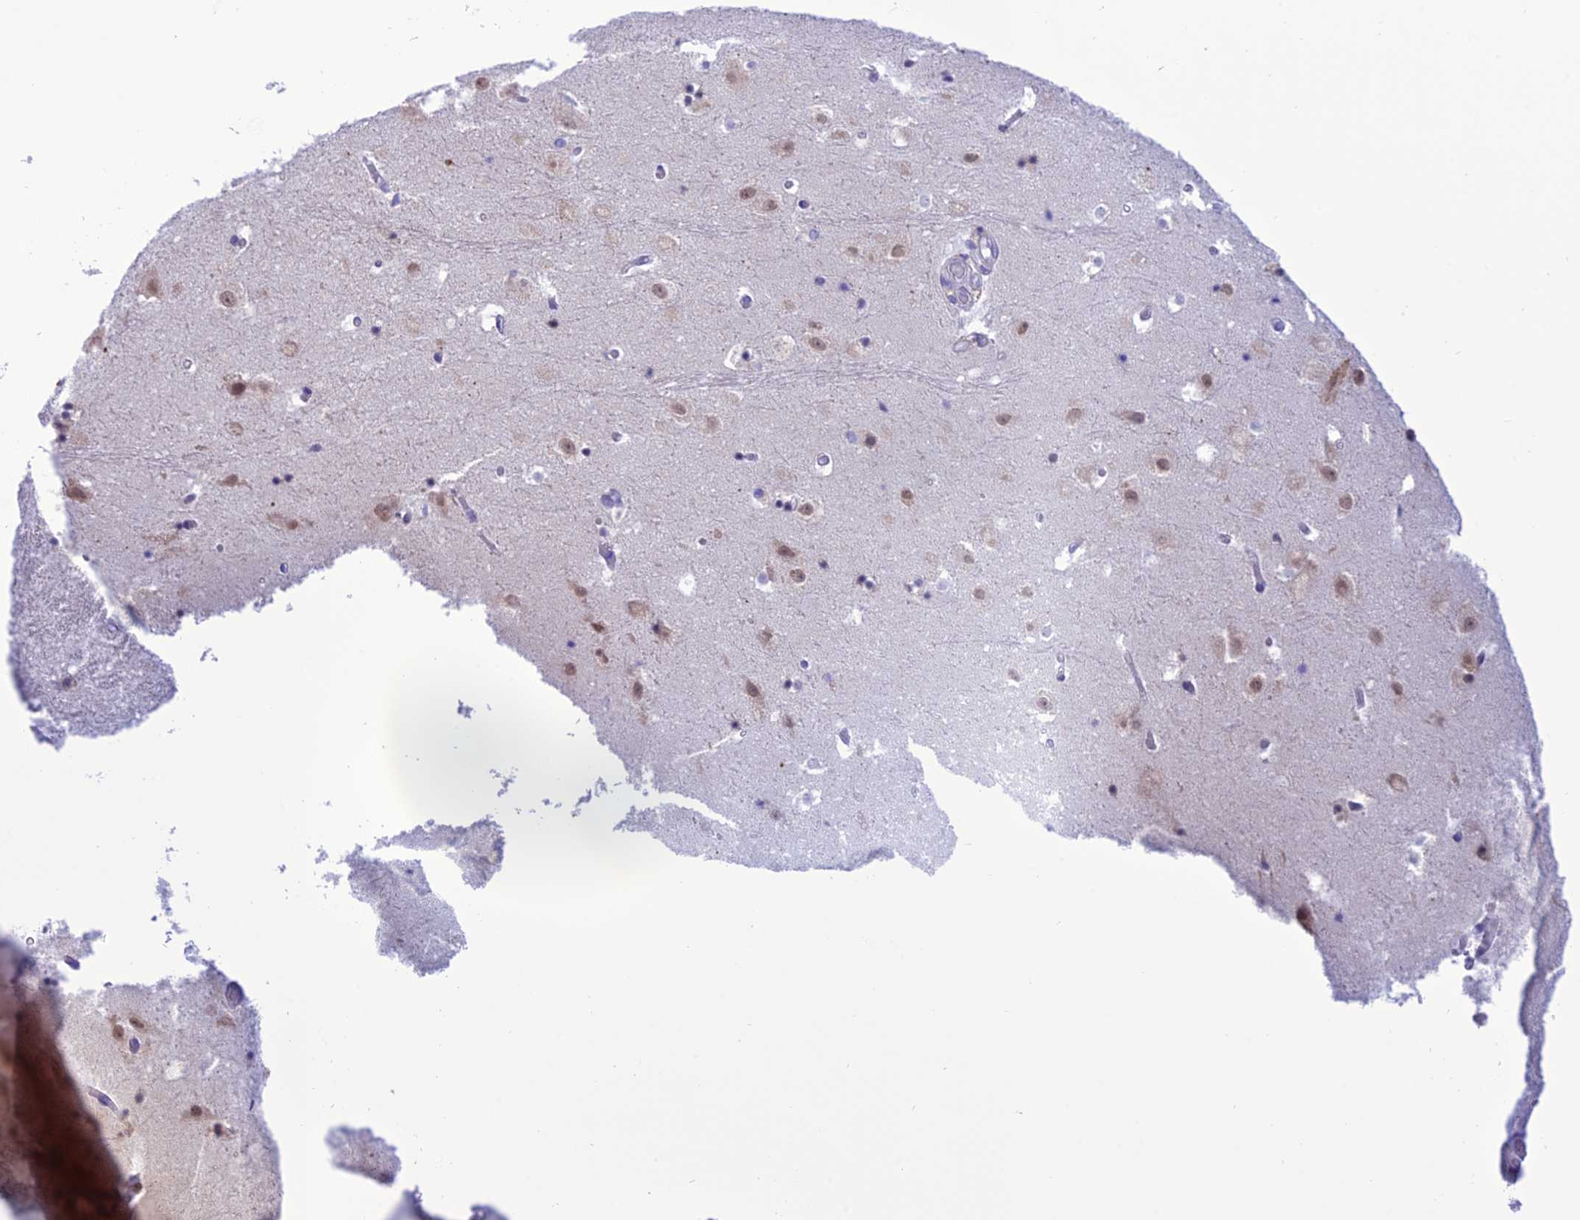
{"staining": {"intensity": "weak", "quantity": "25%-75%", "location": "cytoplasmic/membranous,nuclear"}, "tissue": "hippocampus", "cell_type": "Glial cells", "image_type": "normal", "snomed": [{"axis": "morphology", "description": "Normal tissue, NOS"}, {"axis": "topography", "description": "Hippocampus"}], "caption": "Protein staining of benign hippocampus exhibits weak cytoplasmic/membranous,nuclear expression in about 25%-75% of glial cells.", "gene": "RNF126", "patient": {"sex": "female", "age": 52}}